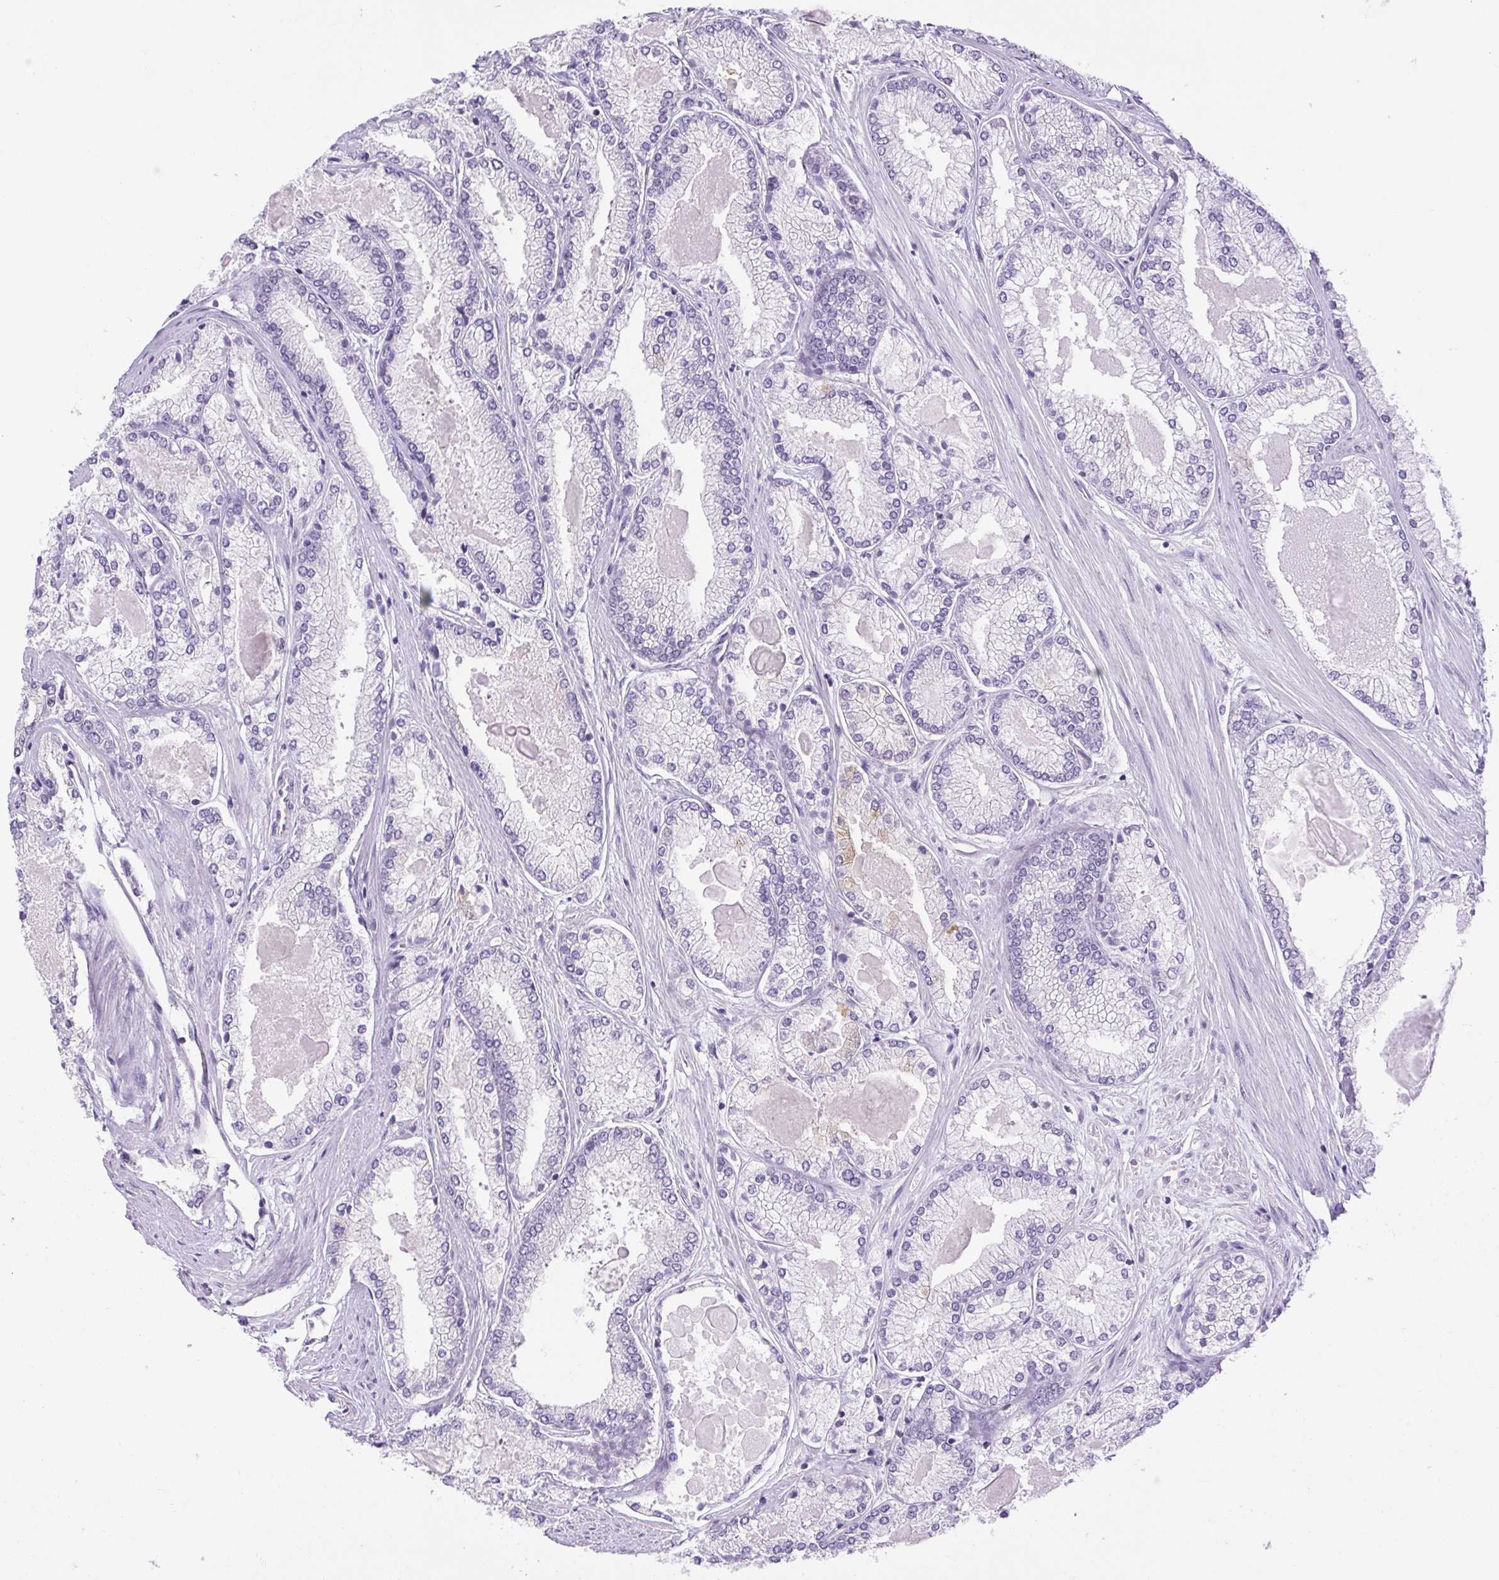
{"staining": {"intensity": "negative", "quantity": "none", "location": "none"}, "tissue": "prostate cancer", "cell_type": "Tumor cells", "image_type": "cancer", "snomed": [{"axis": "morphology", "description": "Adenocarcinoma, High grade"}, {"axis": "topography", "description": "Prostate"}], "caption": "High power microscopy histopathology image of an immunohistochemistry image of prostate cancer (adenocarcinoma (high-grade)), revealing no significant expression in tumor cells.", "gene": "FAM177B", "patient": {"sex": "male", "age": 68}}